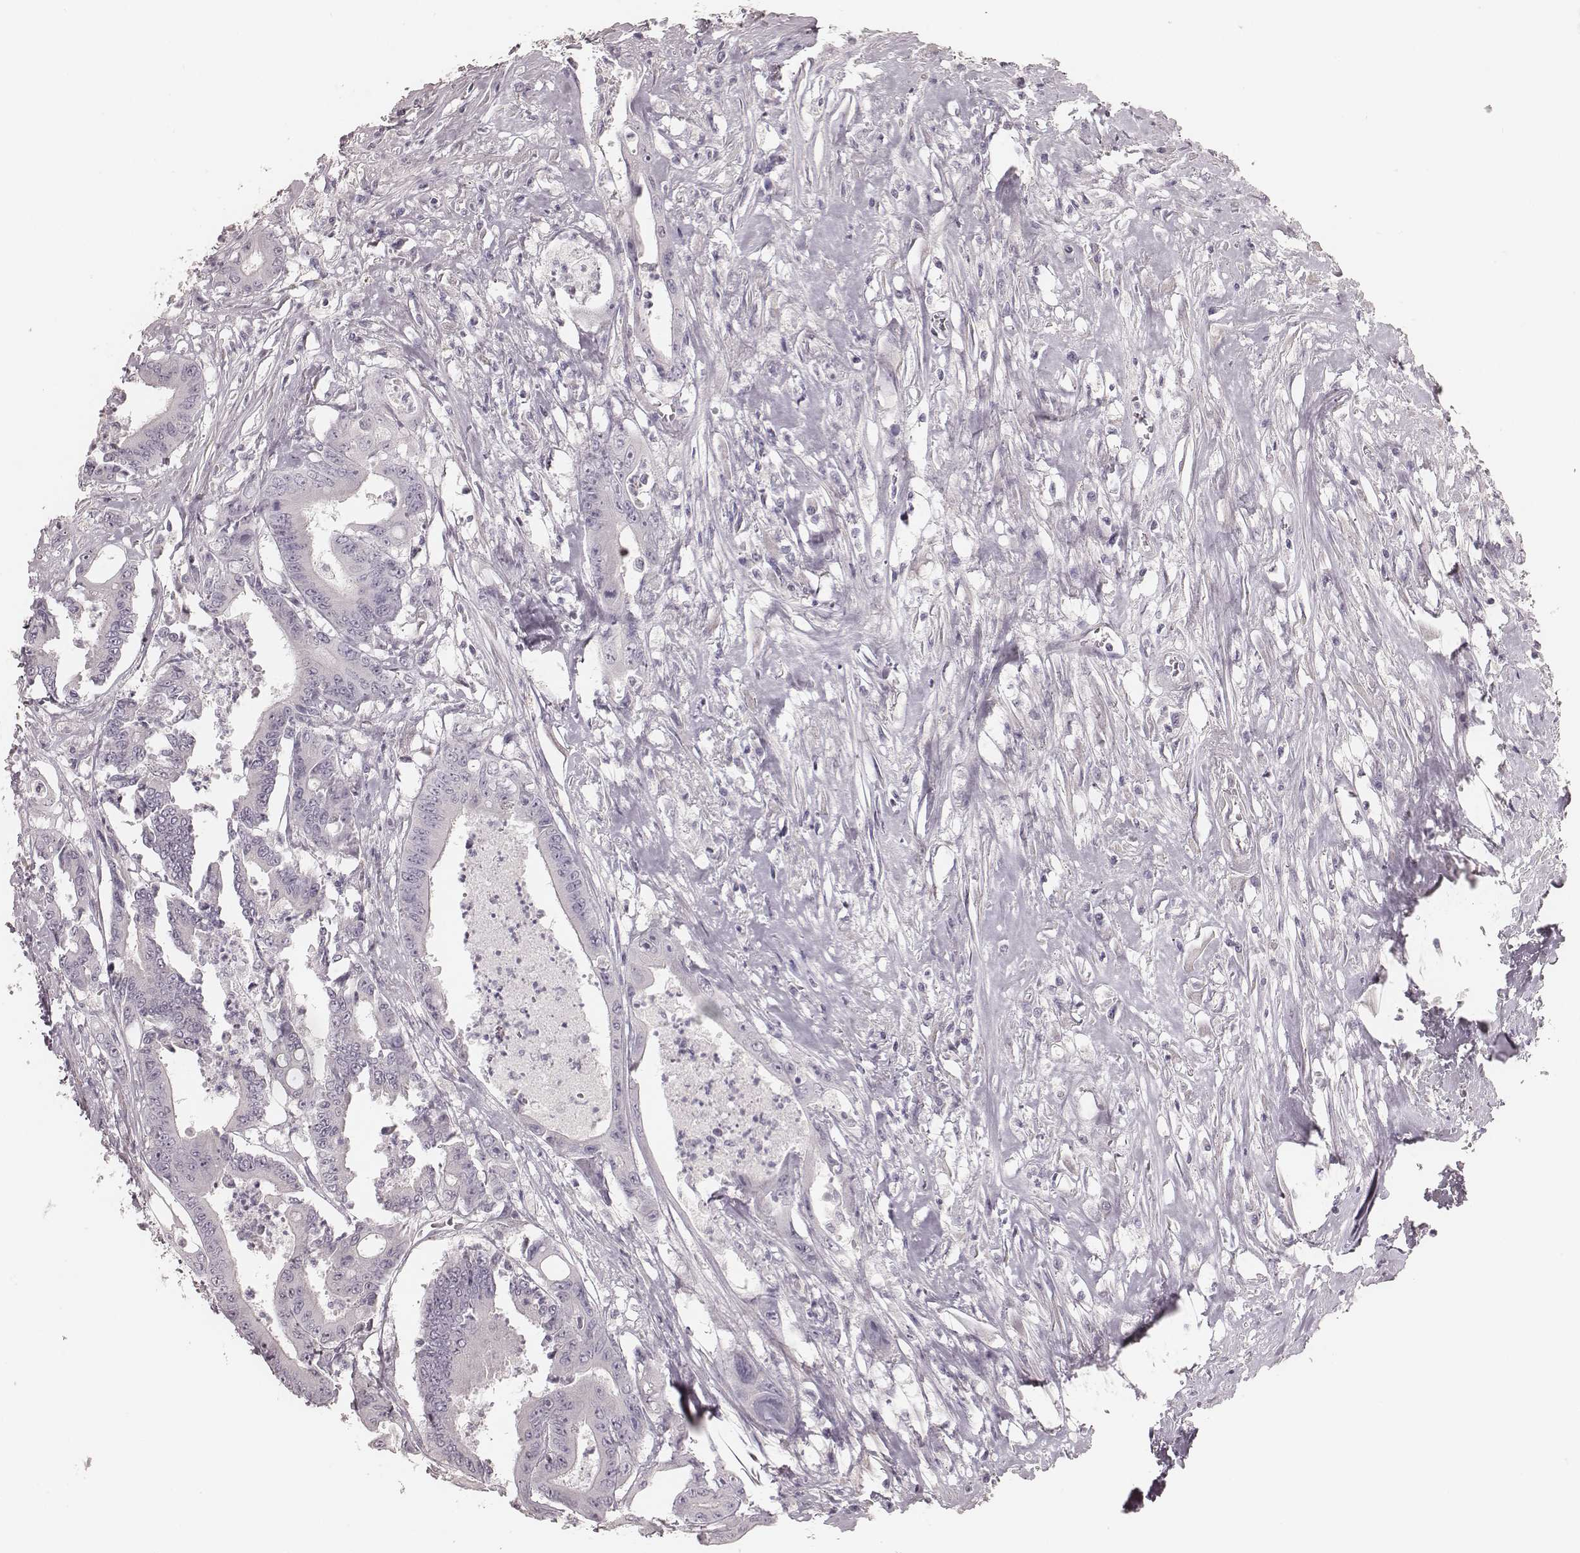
{"staining": {"intensity": "negative", "quantity": "none", "location": "none"}, "tissue": "colorectal cancer", "cell_type": "Tumor cells", "image_type": "cancer", "snomed": [{"axis": "morphology", "description": "Adenocarcinoma, NOS"}, {"axis": "topography", "description": "Rectum"}], "caption": "Colorectal cancer (adenocarcinoma) stained for a protein using IHC reveals no positivity tumor cells.", "gene": "ZP4", "patient": {"sex": "male", "age": 54}}